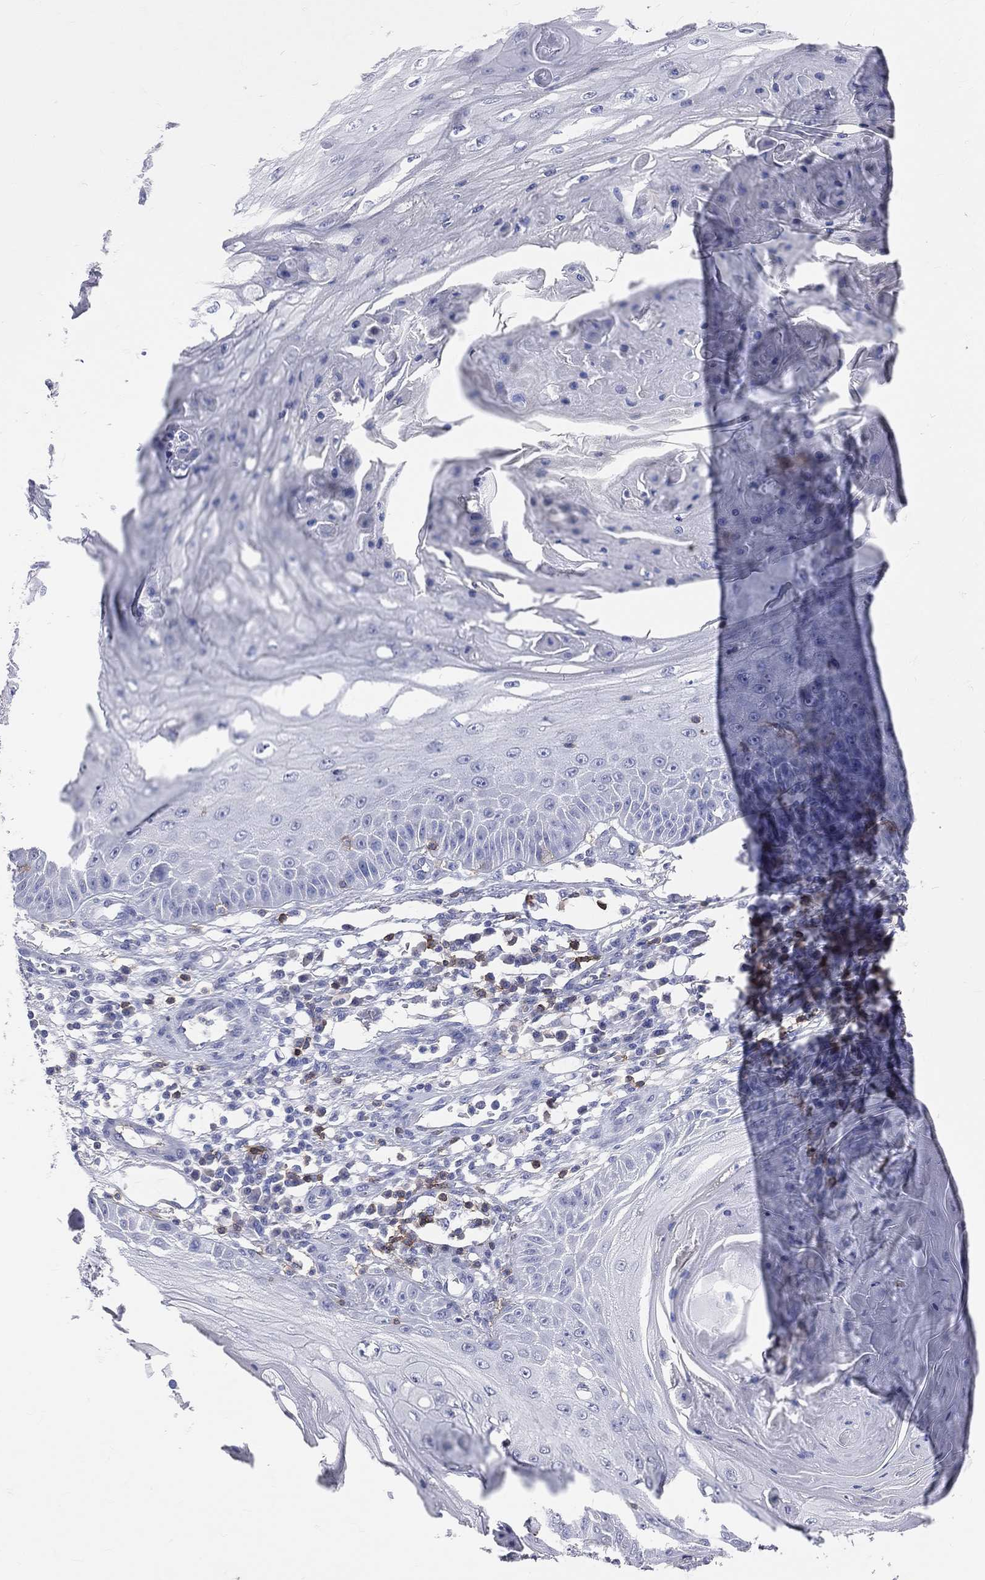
{"staining": {"intensity": "negative", "quantity": "none", "location": "none"}, "tissue": "skin cancer", "cell_type": "Tumor cells", "image_type": "cancer", "snomed": [{"axis": "morphology", "description": "Squamous cell carcinoma, NOS"}, {"axis": "topography", "description": "Skin"}], "caption": "This is an IHC micrograph of human skin squamous cell carcinoma. There is no positivity in tumor cells.", "gene": "LAT", "patient": {"sex": "male", "age": 70}}